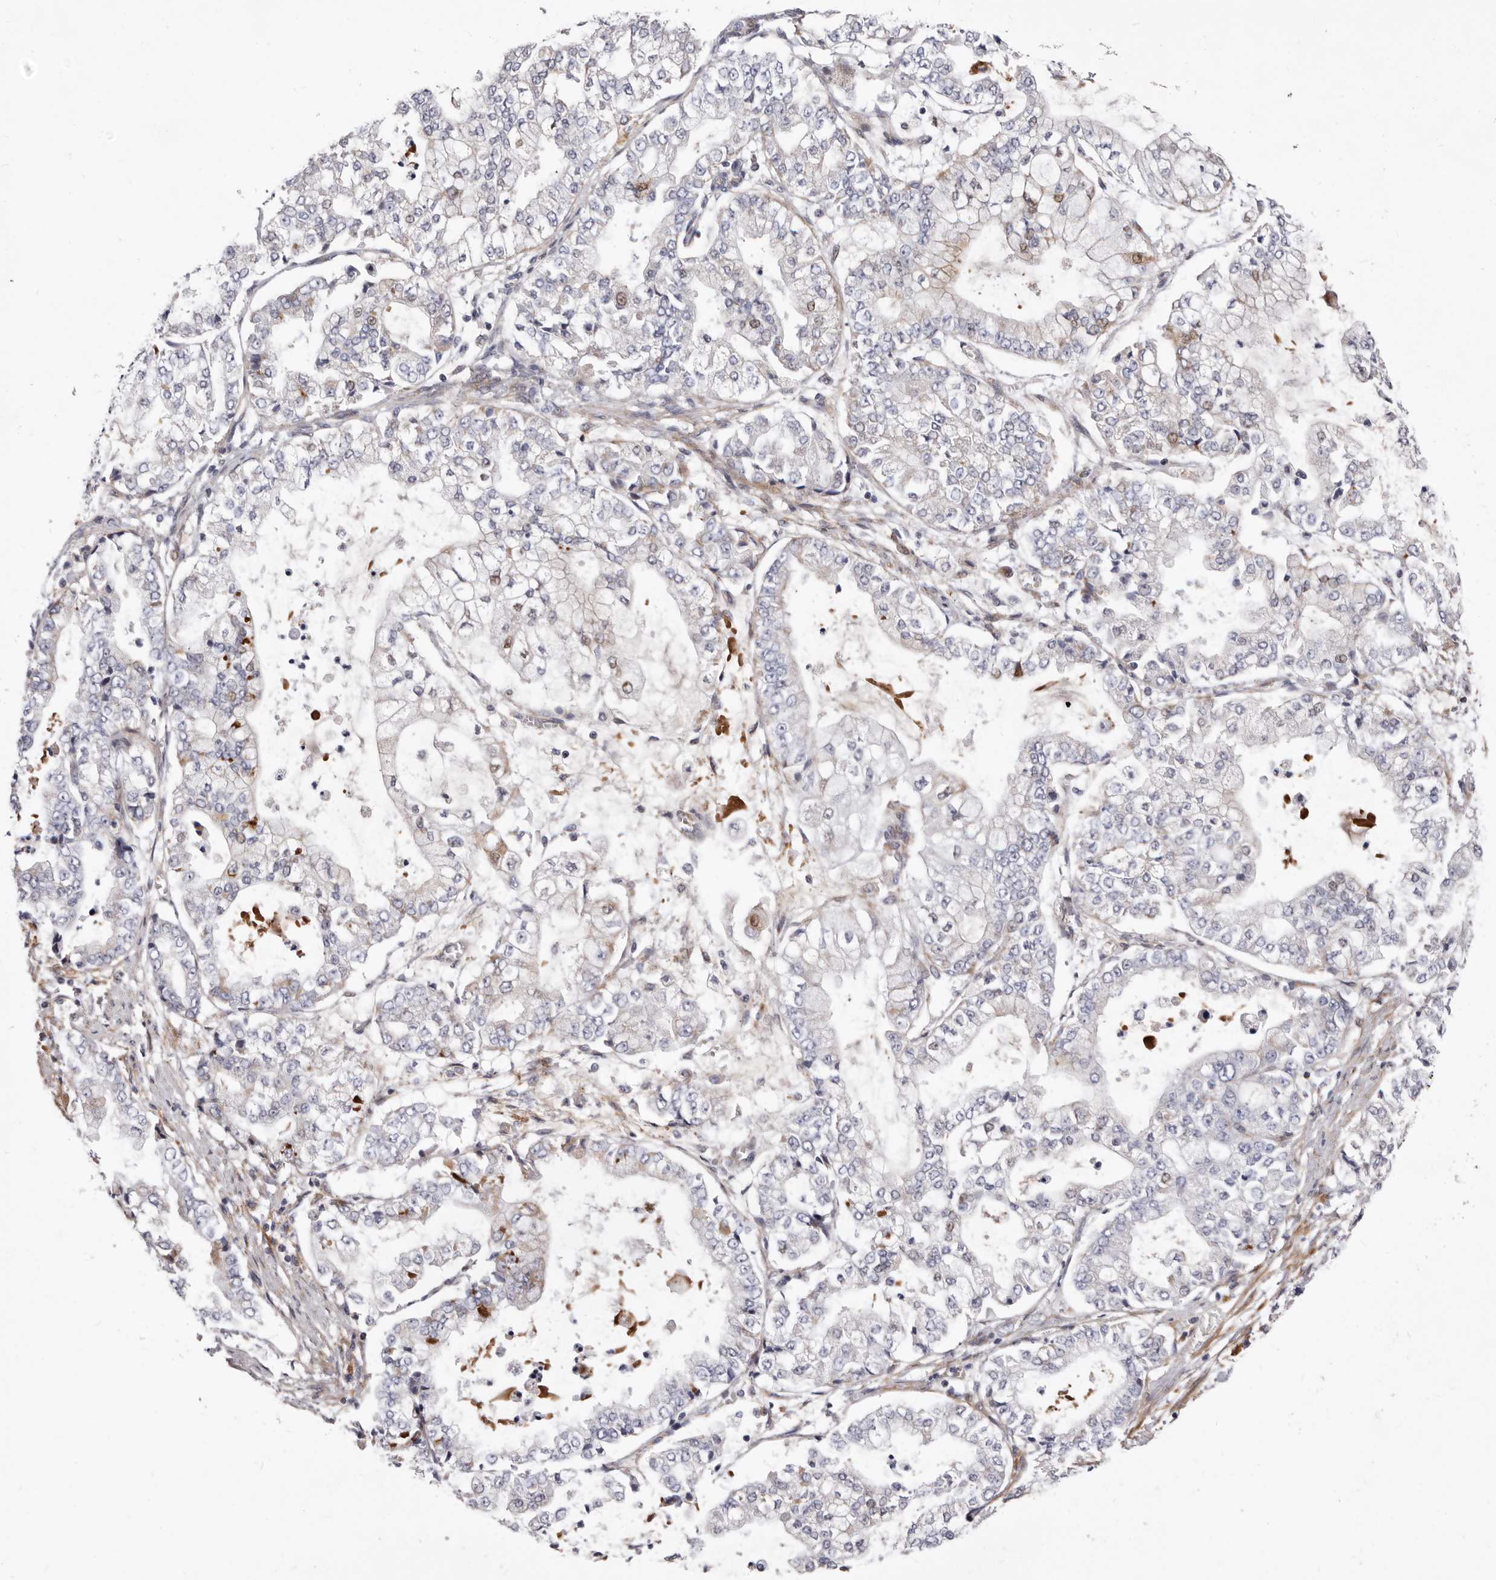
{"staining": {"intensity": "moderate", "quantity": "<25%", "location": "cytoplasmic/membranous"}, "tissue": "stomach cancer", "cell_type": "Tumor cells", "image_type": "cancer", "snomed": [{"axis": "morphology", "description": "Adenocarcinoma, NOS"}, {"axis": "topography", "description": "Stomach"}], "caption": "Stomach cancer stained with a brown dye shows moderate cytoplasmic/membranous positive expression in about <25% of tumor cells.", "gene": "NUBPL", "patient": {"sex": "male", "age": 76}}